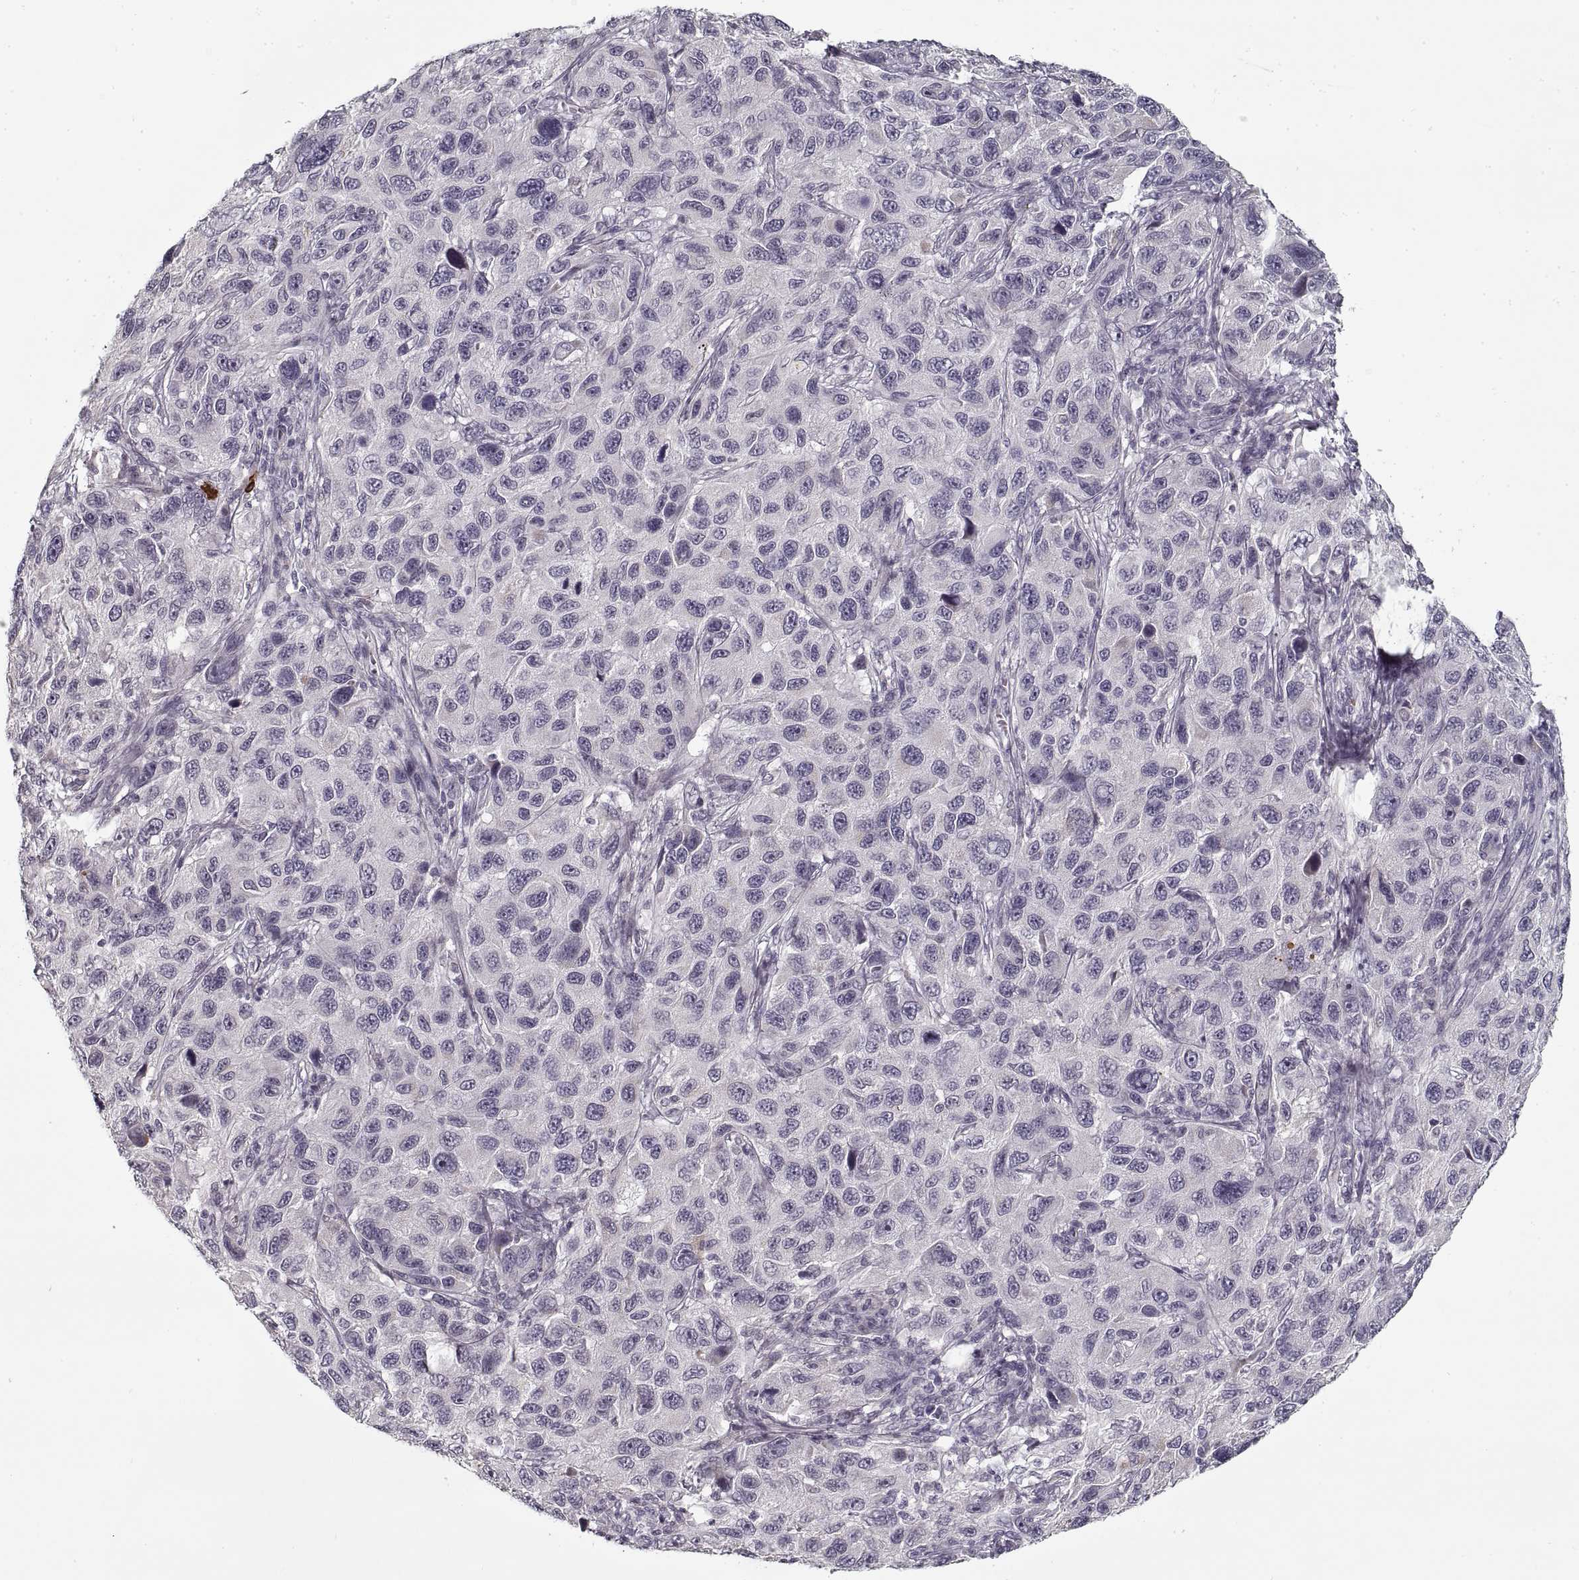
{"staining": {"intensity": "negative", "quantity": "none", "location": "none"}, "tissue": "melanoma", "cell_type": "Tumor cells", "image_type": "cancer", "snomed": [{"axis": "morphology", "description": "Malignant melanoma, NOS"}, {"axis": "topography", "description": "Skin"}], "caption": "The histopathology image exhibits no significant staining in tumor cells of melanoma.", "gene": "GAD2", "patient": {"sex": "male", "age": 53}}